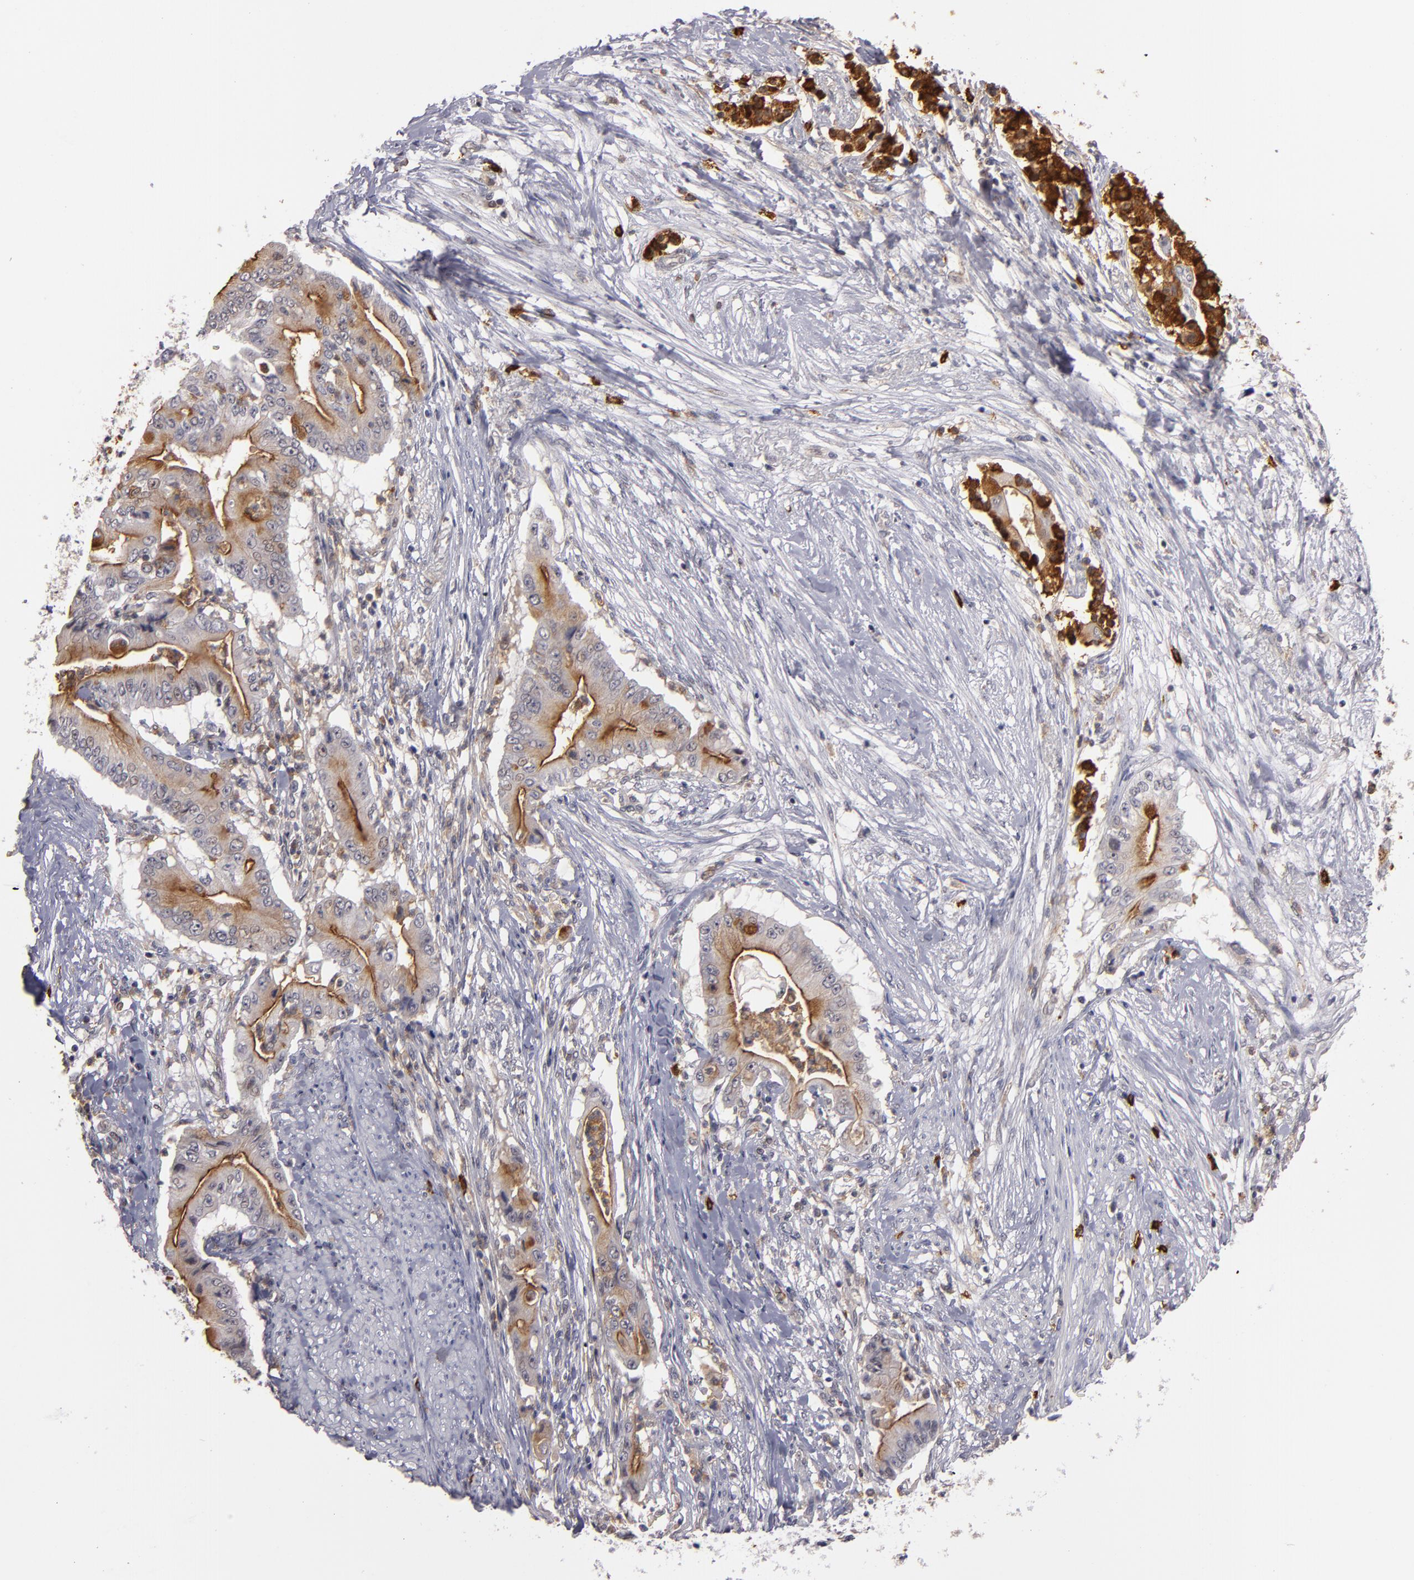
{"staining": {"intensity": "weak", "quantity": ">75%", "location": "cytoplasmic/membranous"}, "tissue": "pancreatic cancer", "cell_type": "Tumor cells", "image_type": "cancer", "snomed": [{"axis": "morphology", "description": "Adenocarcinoma, NOS"}, {"axis": "topography", "description": "Pancreas"}], "caption": "Brown immunohistochemical staining in pancreatic cancer (adenocarcinoma) reveals weak cytoplasmic/membranous positivity in about >75% of tumor cells.", "gene": "STX3", "patient": {"sex": "male", "age": 62}}